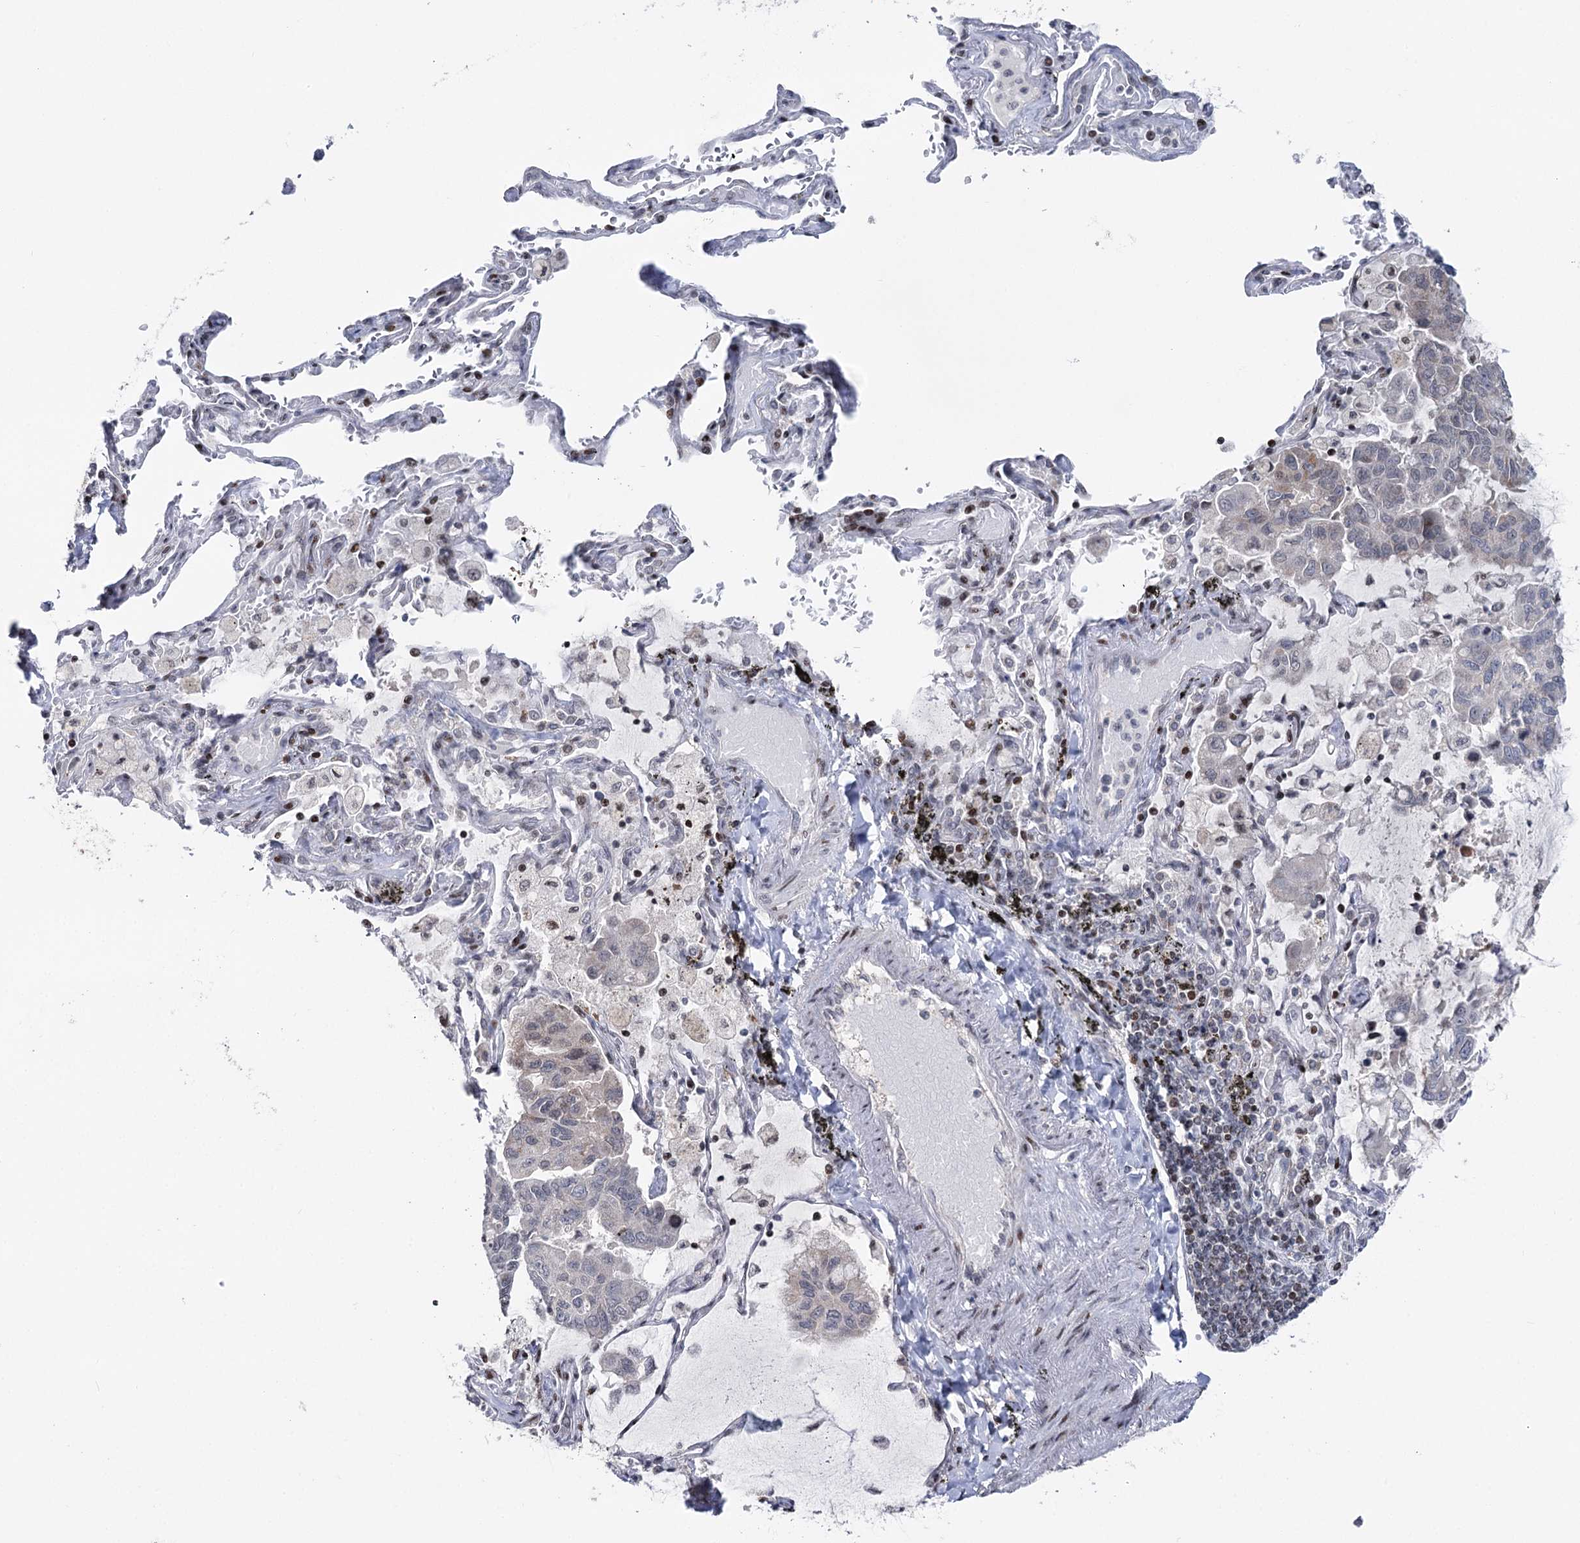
{"staining": {"intensity": "negative", "quantity": "none", "location": "none"}, "tissue": "lung cancer", "cell_type": "Tumor cells", "image_type": "cancer", "snomed": [{"axis": "morphology", "description": "Adenocarcinoma, NOS"}, {"axis": "topography", "description": "Lung"}], "caption": "The image reveals no significant expression in tumor cells of adenocarcinoma (lung).", "gene": "PTGR1", "patient": {"sex": "male", "age": 64}}